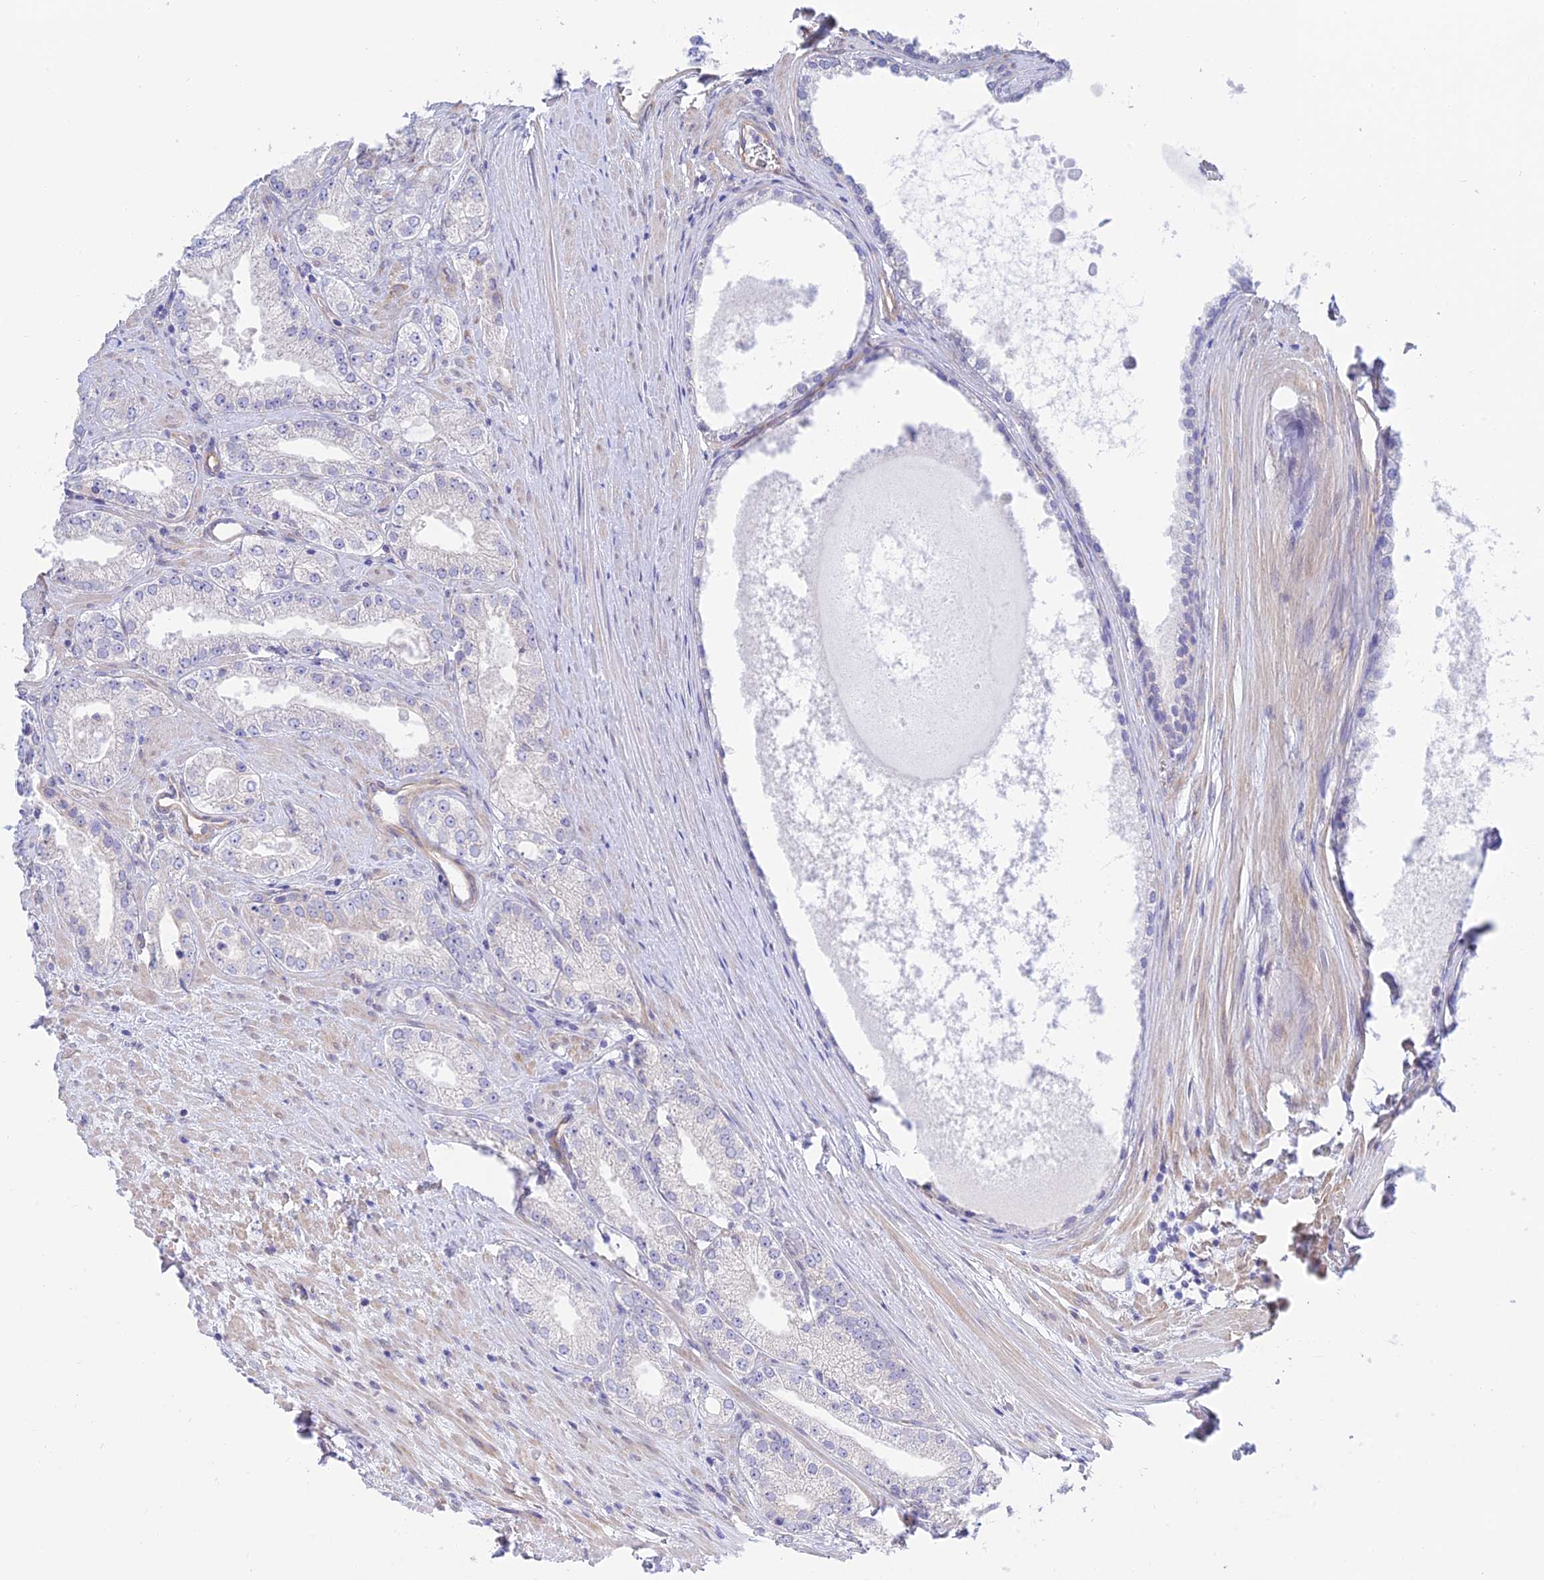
{"staining": {"intensity": "negative", "quantity": "none", "location": "none"}, "tissue": "prostate cancer", "cell_type": "Tumor cells", "image_type": "cancer", "snomed": [{"axis": "morphology", "description": "Adenocarcinoma, Low grade"}, {"axis": "topography", "description": "Prostate"}], "caption": "Immunohistochemistry micrograph of neoplastic tissue: prostate low-grade adenocarcinoma stained with DAB displays no significant protein positivity in tumor cells.", "gene": "KCNAB1", "patient": {"sex": "male", "age": 69}}